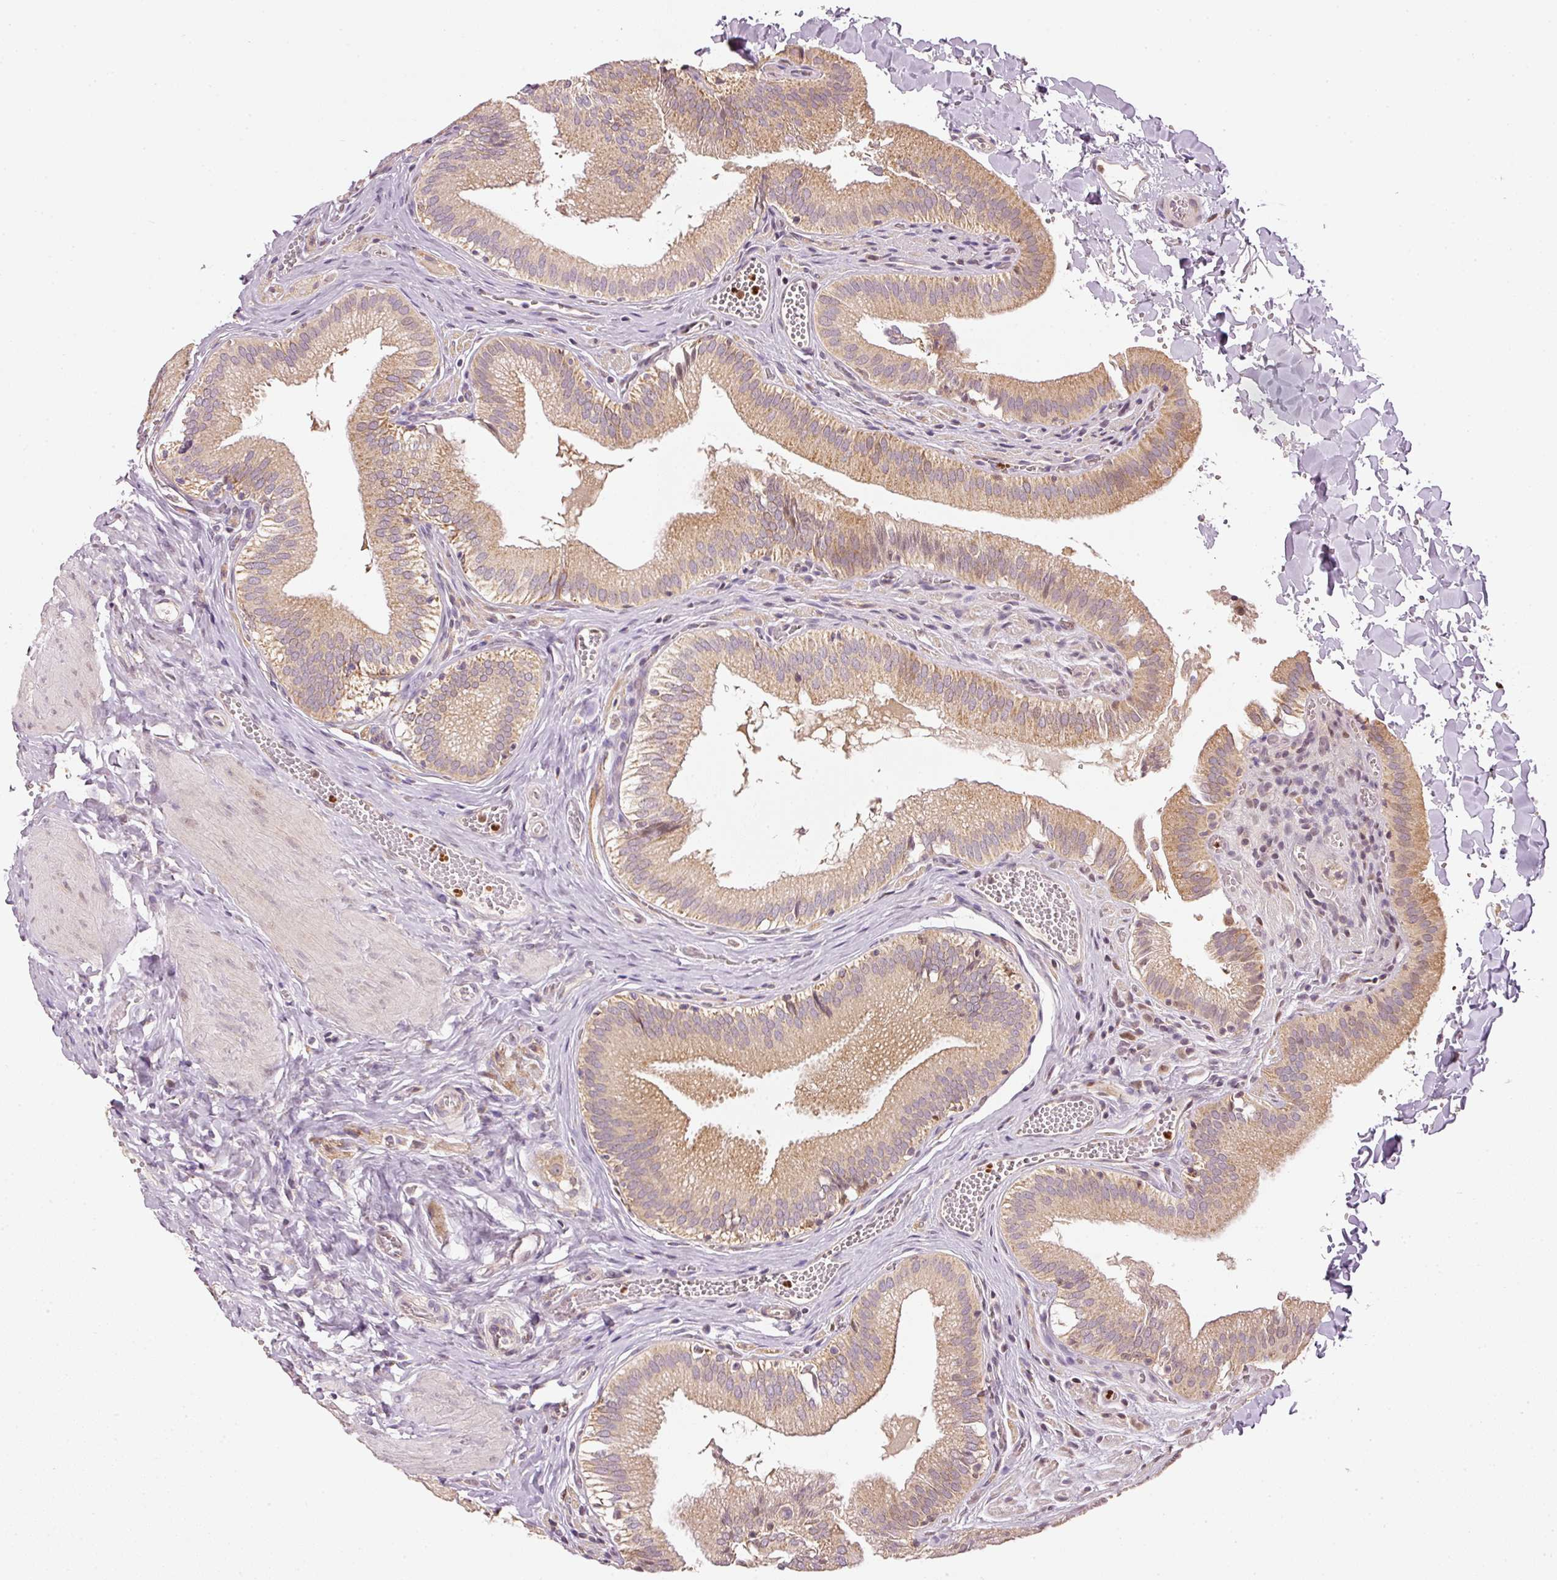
{"staining": {"intensity": "moderate", "quantity": ">75%", "location": "cytoplasmic/membranous"}, "tissue": "gallbladder", "cell_type": "Glandular cells", "image_type": "normal", "snomed": [{"axis": "morphology", "description": "Normal tissue, NOS"}, {"axis": "topography", "description": "Gallbladder"}, {"axis": "topography", "description": "Peripheral nerve tissue"}], "caption": "High-magnification brightfield microscopy of benign gallbladder stained with DAB (3,3'-diaminobenzidine) (brown) and counterstained with hematoxylin (blue). glandular cells exhibit moderate cytoplasmic/membranous staining is seen in about>75% of cells. The staining was performed using DAB (3,3'-diaminobenzidine) to visualize the protein expression in brown, while the nuclei were stained in blue with hematoxylin (Magnification: 20x).", "gene": "MTHFD1L", "patient": {"sex": "male", "age": 17}}